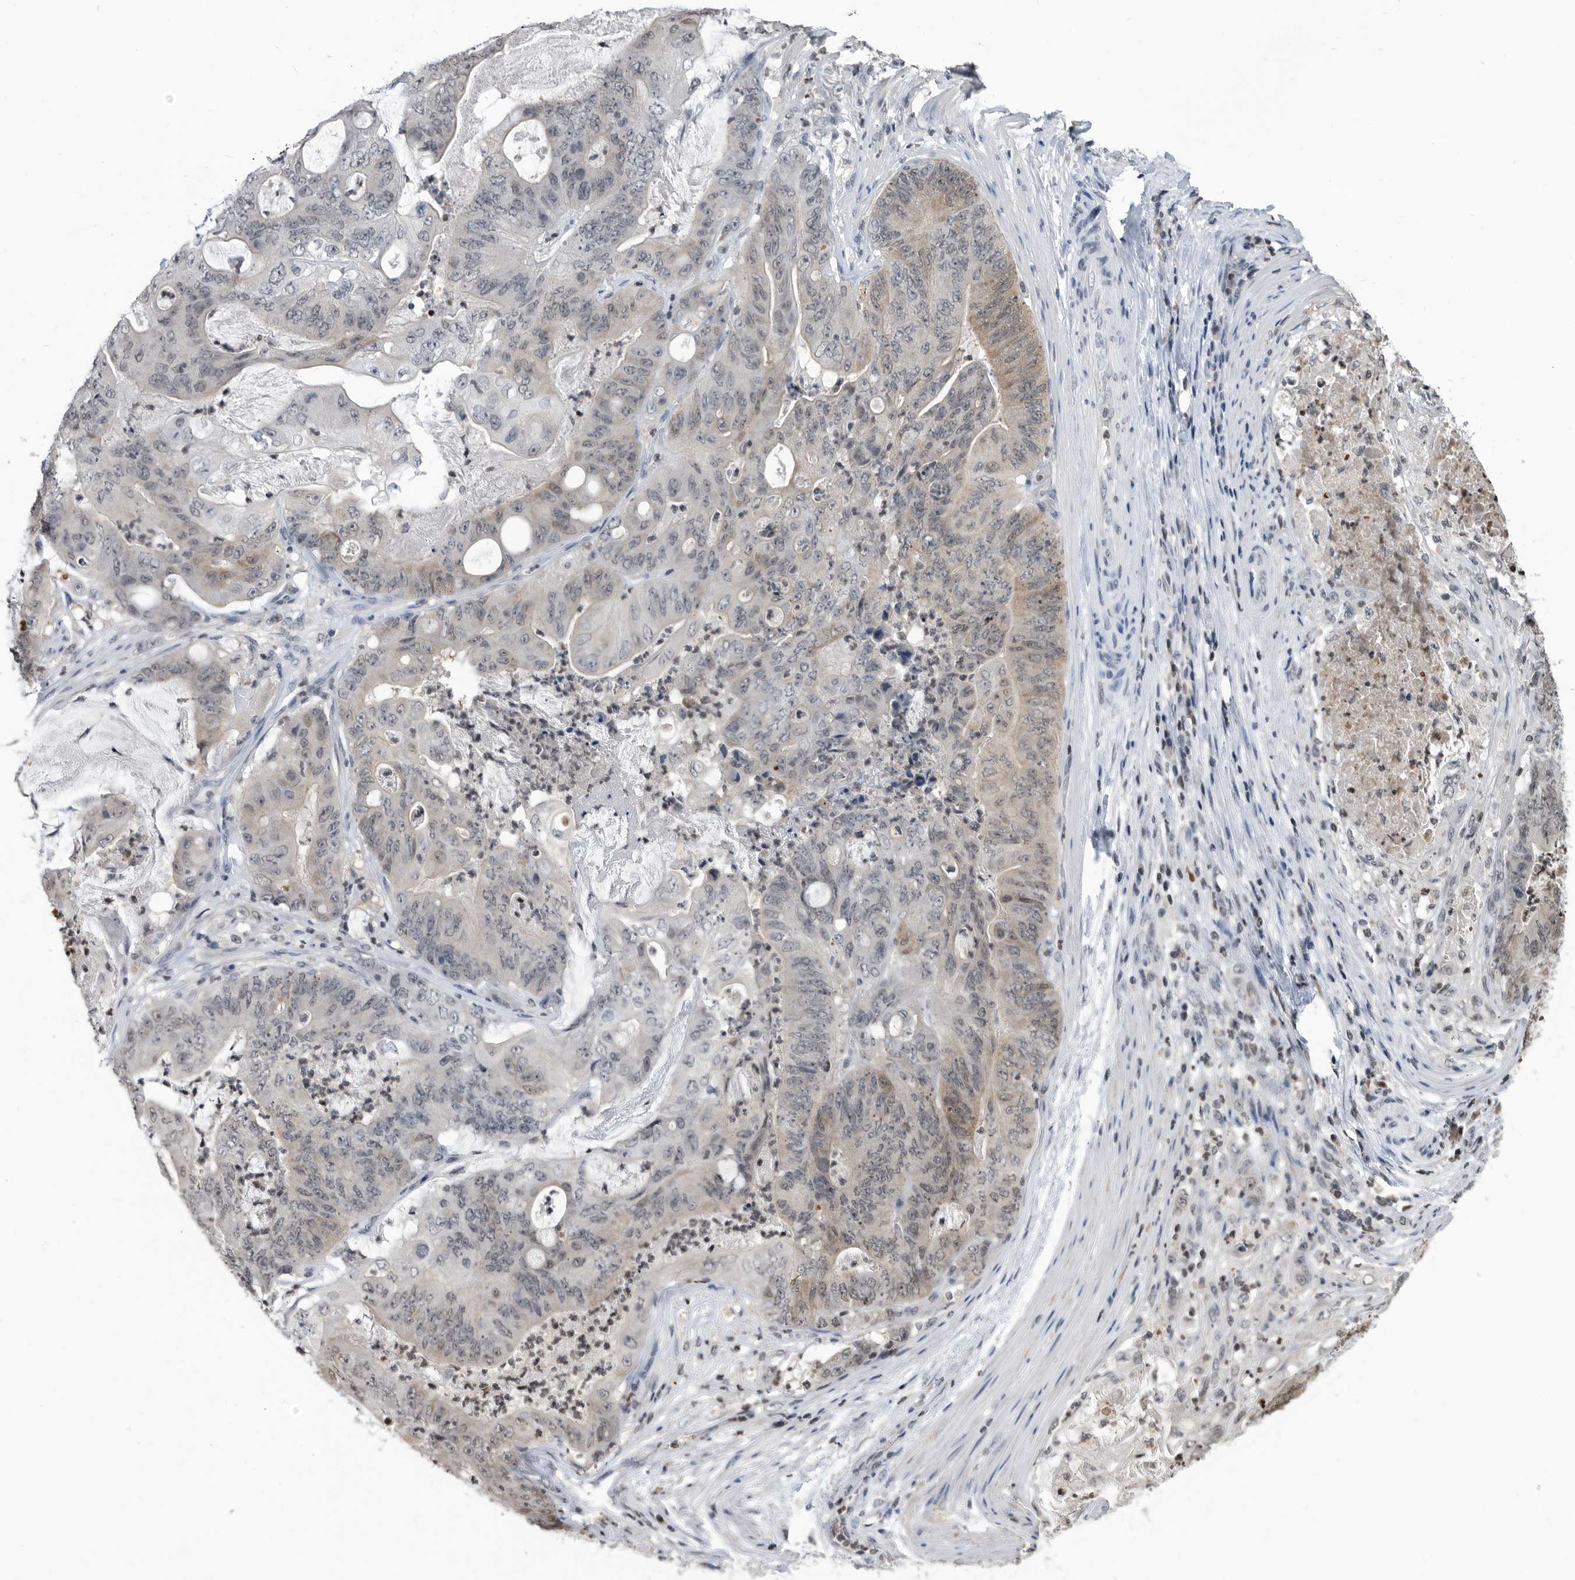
{"staining": {"intensity": "weak", "quantity": "25%-75%", "location": "cytoplasmic/membranous,nuclear"}, "tissue": "stomach cancer", "cell_type": "Tumor cells", "image_type": "cancer", "snomed": [{"axis": "morphology", "description": "Adenocarcinoma, NOS"}, {"axis": "topography", "description": "Stomach"}], "caption": "Stomach cancer (adenocarcinoma) stained with a protein marker shows weak staining in tumor cells.", "gene": "TSTD1", "patient": {"sex": "female", "age": 73}}